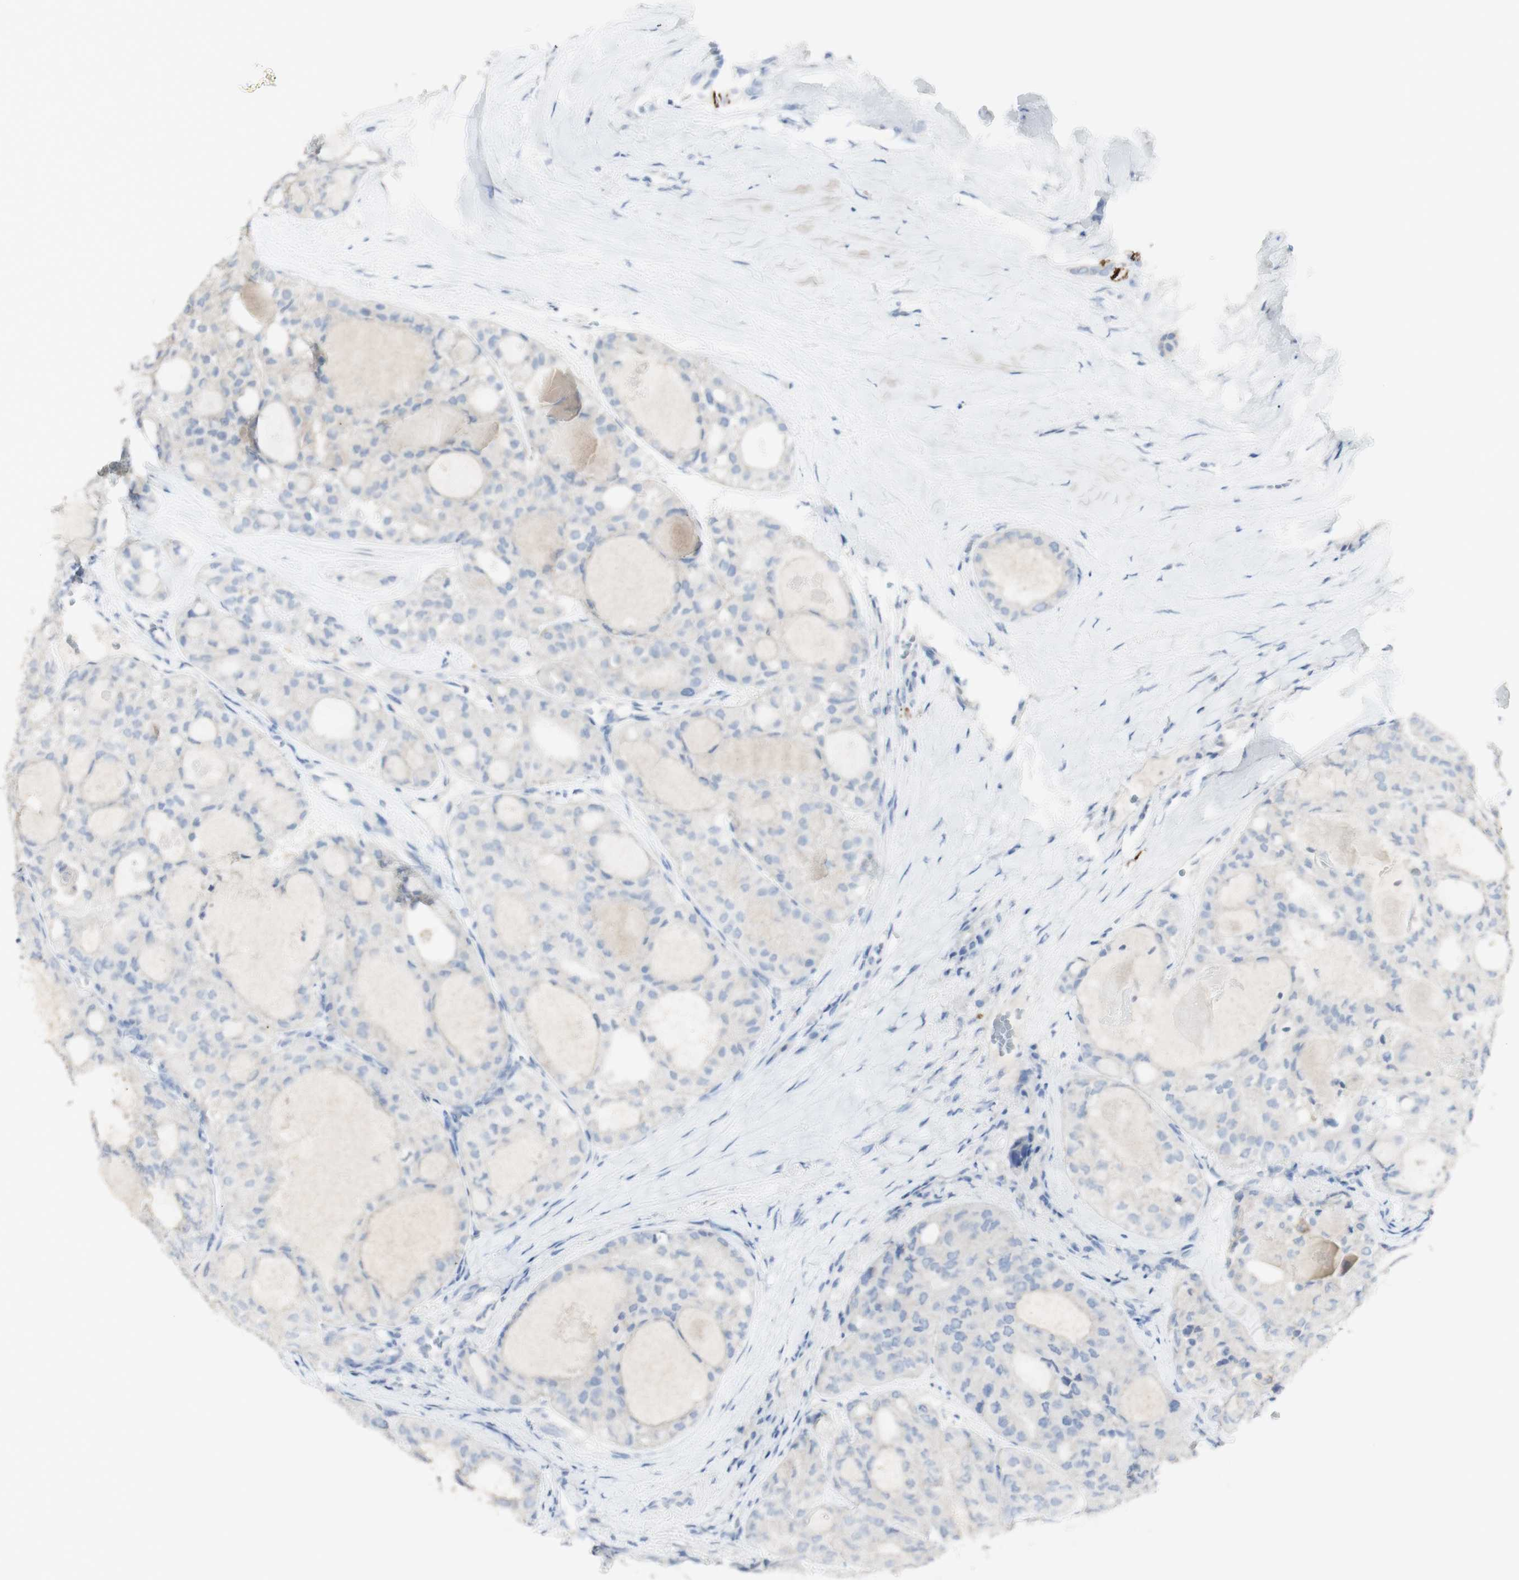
{"staining": {"intensity": "negative", "quantity": "none", "location": "none"}, "tissue": "thyroid cancer", "cell_type": "Tumor cells", "image_type": "cancer", "snomed": [{"axis": "morphology", "description": "Follicular adenoma carcinoma, NOS"}, {"axis": "topography", "description": "Thyroid gland"}], "caption": "High power microscopy image of an immunohistochemistry (IHC) image of follicular adenoma carcinoma (thyroid), revealing no significant expression in tumor cells.", "gene": "CD207", "patient": {"sex": "male", "age": 75}}